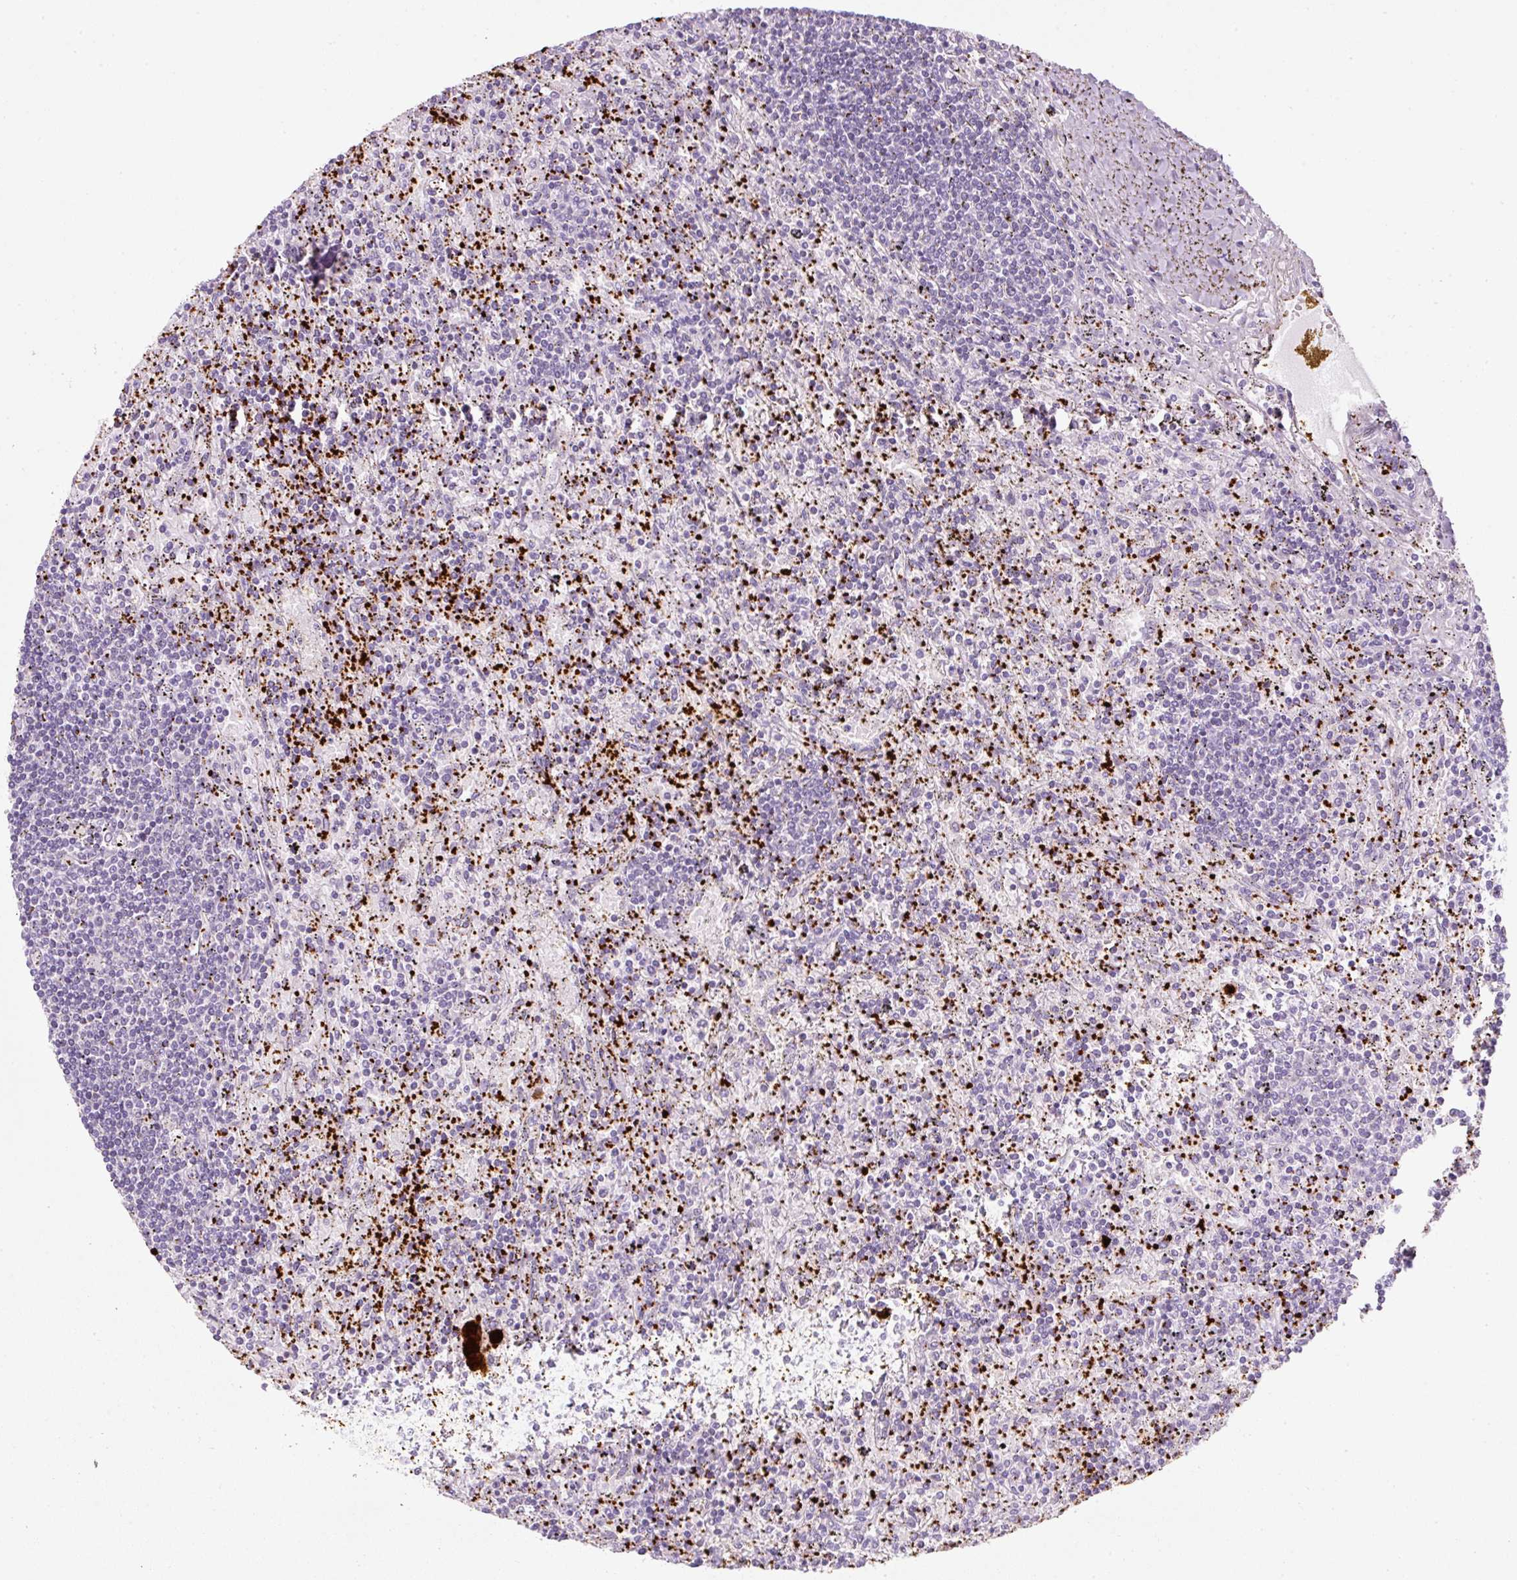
{"staining": {"intensity": "negative", "quantity": "none", "location": "none"}, "tissue": "lymphoma", "cell_type": "Tumor cells", "image_type": "cancer", "snomed": [{"axis": "morphology", "description": "Malignant lymphoma, non-Hodgkin's type, Low grade"}, {"axis": "topography", "description": "Spleen"}], "caption": "This is a micrograph of IHC staining of lymphoma, which shows no positivity in tumor cells. (DAB (3,3'-diaminobenzidine) IHC, high magnification).", "gene": "PF4V1", "patient": {"sex": "male", "age": 76}}